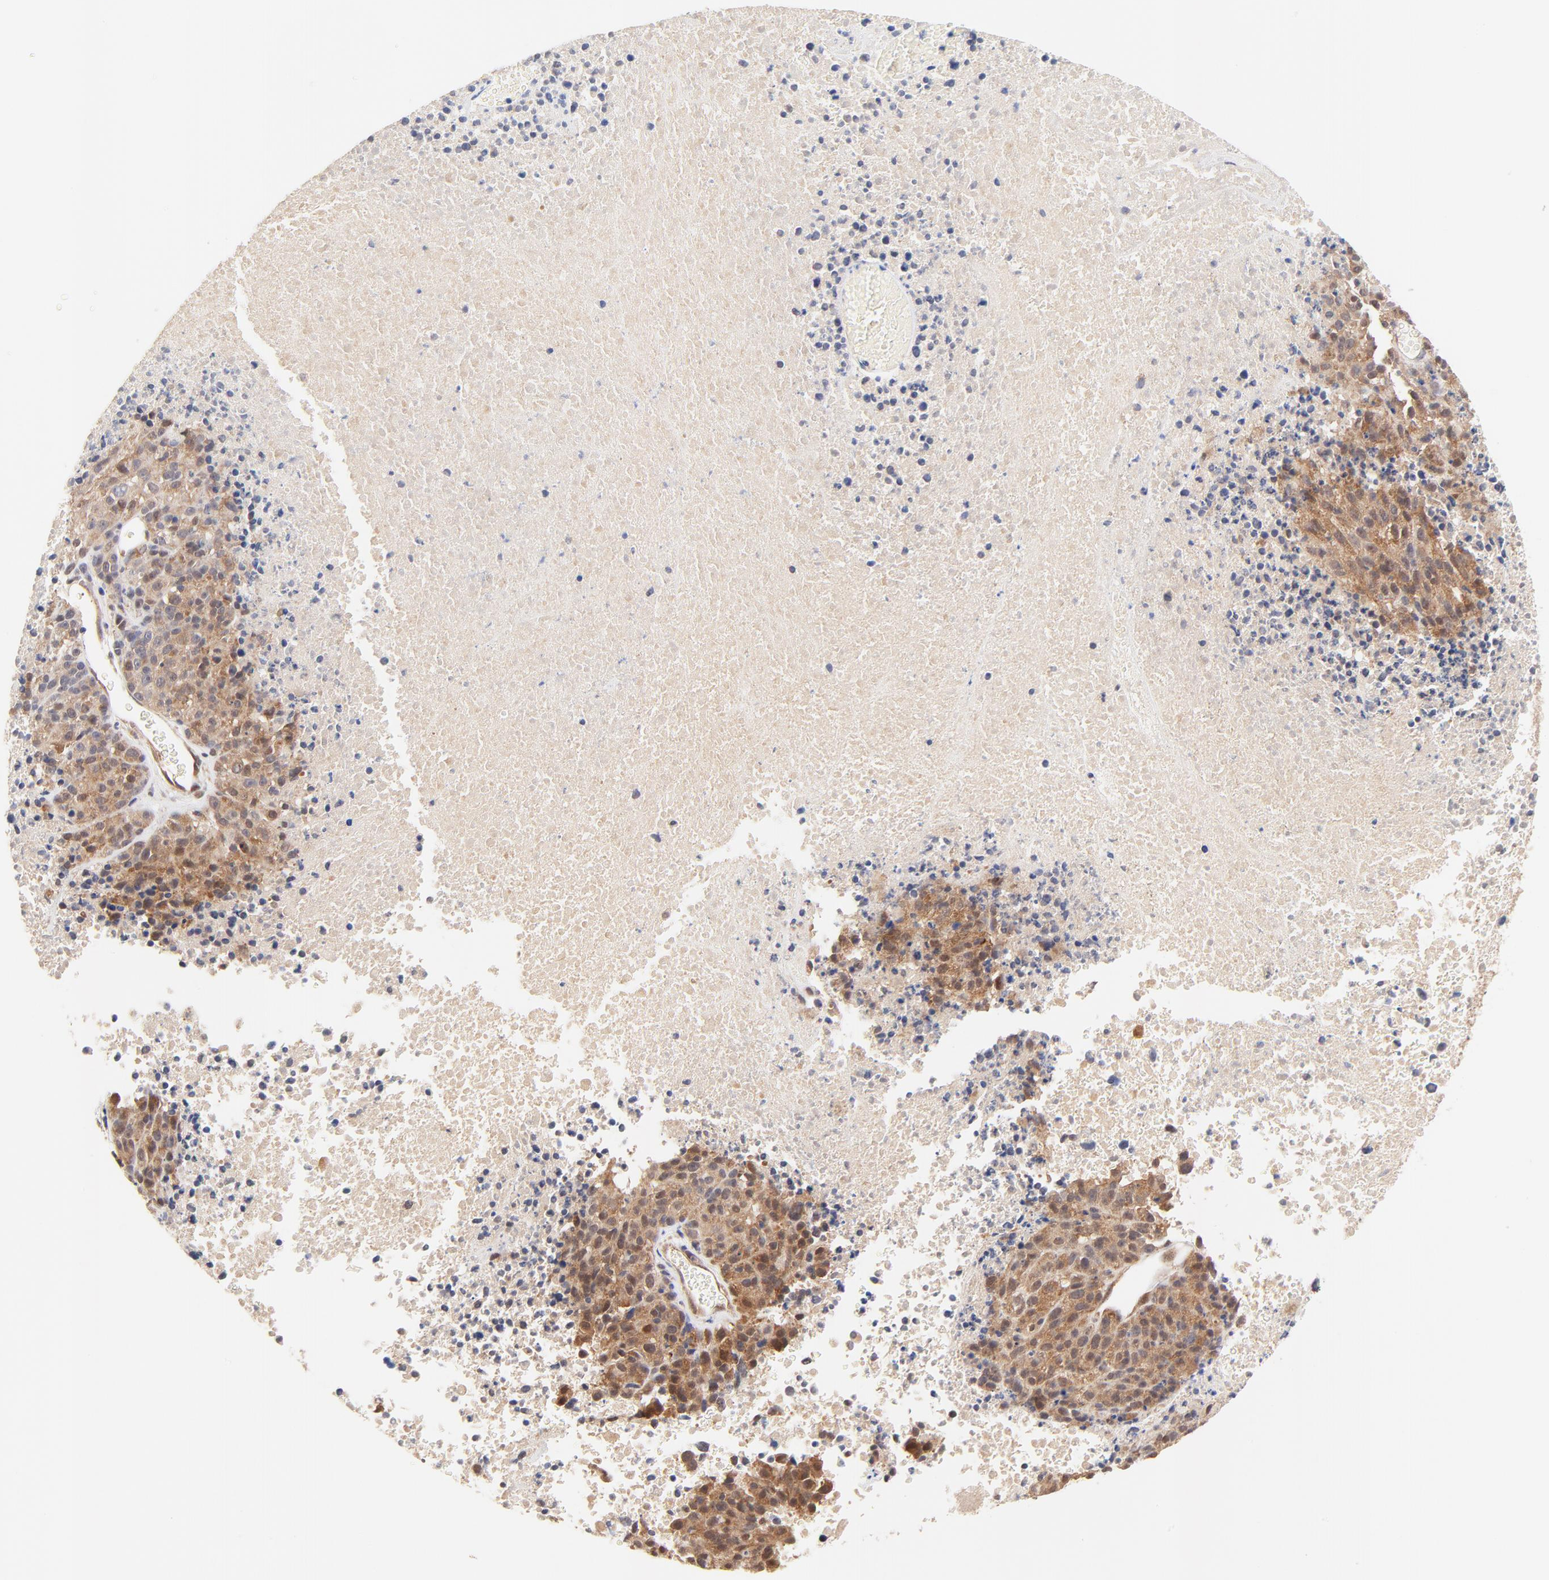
{"staining": {"intensity": "moderate", "quantity": ">75%", "location": "cytoplasmic/membranous,nuclear"}, "tissue": "melanoma", "cell_type": "Tumor cells", "image_type": "cancer", "snomed": [{"axis": "morphology", "description": "Malignant melanoma, Metastatic site"}, {"axis": "topography", "description": "Cerebral cortex"}], "caption": "Immunohistochemical staining of human melanoma displays medium levels of moderate cytoplasmic/membranous and nuclear protein positivity in approximately >75% of tumor cells. (IHC, brightfield microscopy, high magnification).", "gene": "TXNL1", "patient": {"sex": "female", "age": 52}}